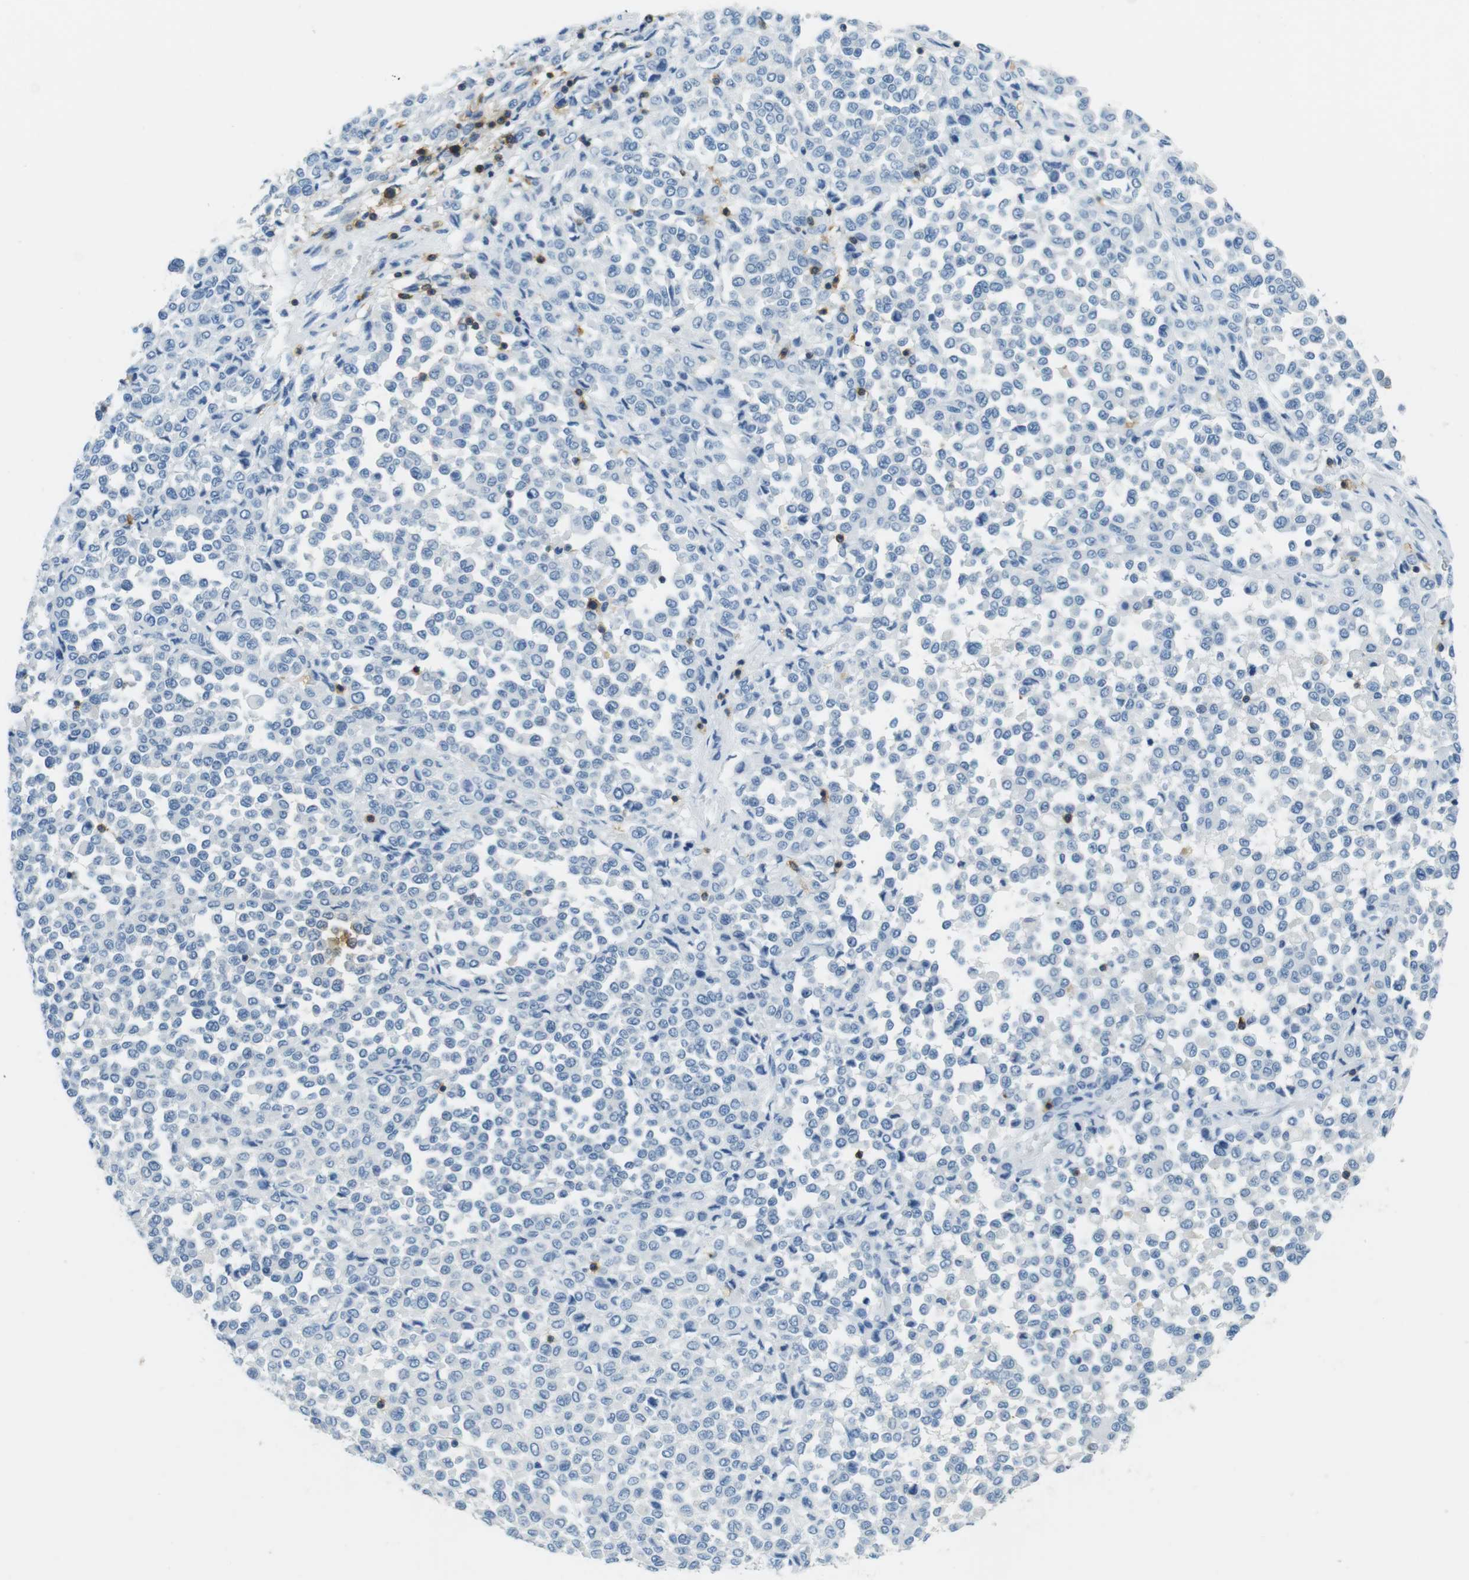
{"staining": {"intensity": "negative", "quantity": "none", "location": "none"}, "tissue": "melanoma", "cell_type": "Tumor cells", "image_type": "cancer", "snomed": [{"axis": "morphology", "description": "Malignant melanoma, Metastatic site"}, {"axis": "topography", "description": "Pancreas"}], "caption": "A photomicrograph of human melanoma is negative for staining in tumor cells. (Immunohistochemistry, brightfield microscopy, high magnification).", "gene": "LAT", "patient": {"sex": "female", "age": 30}}